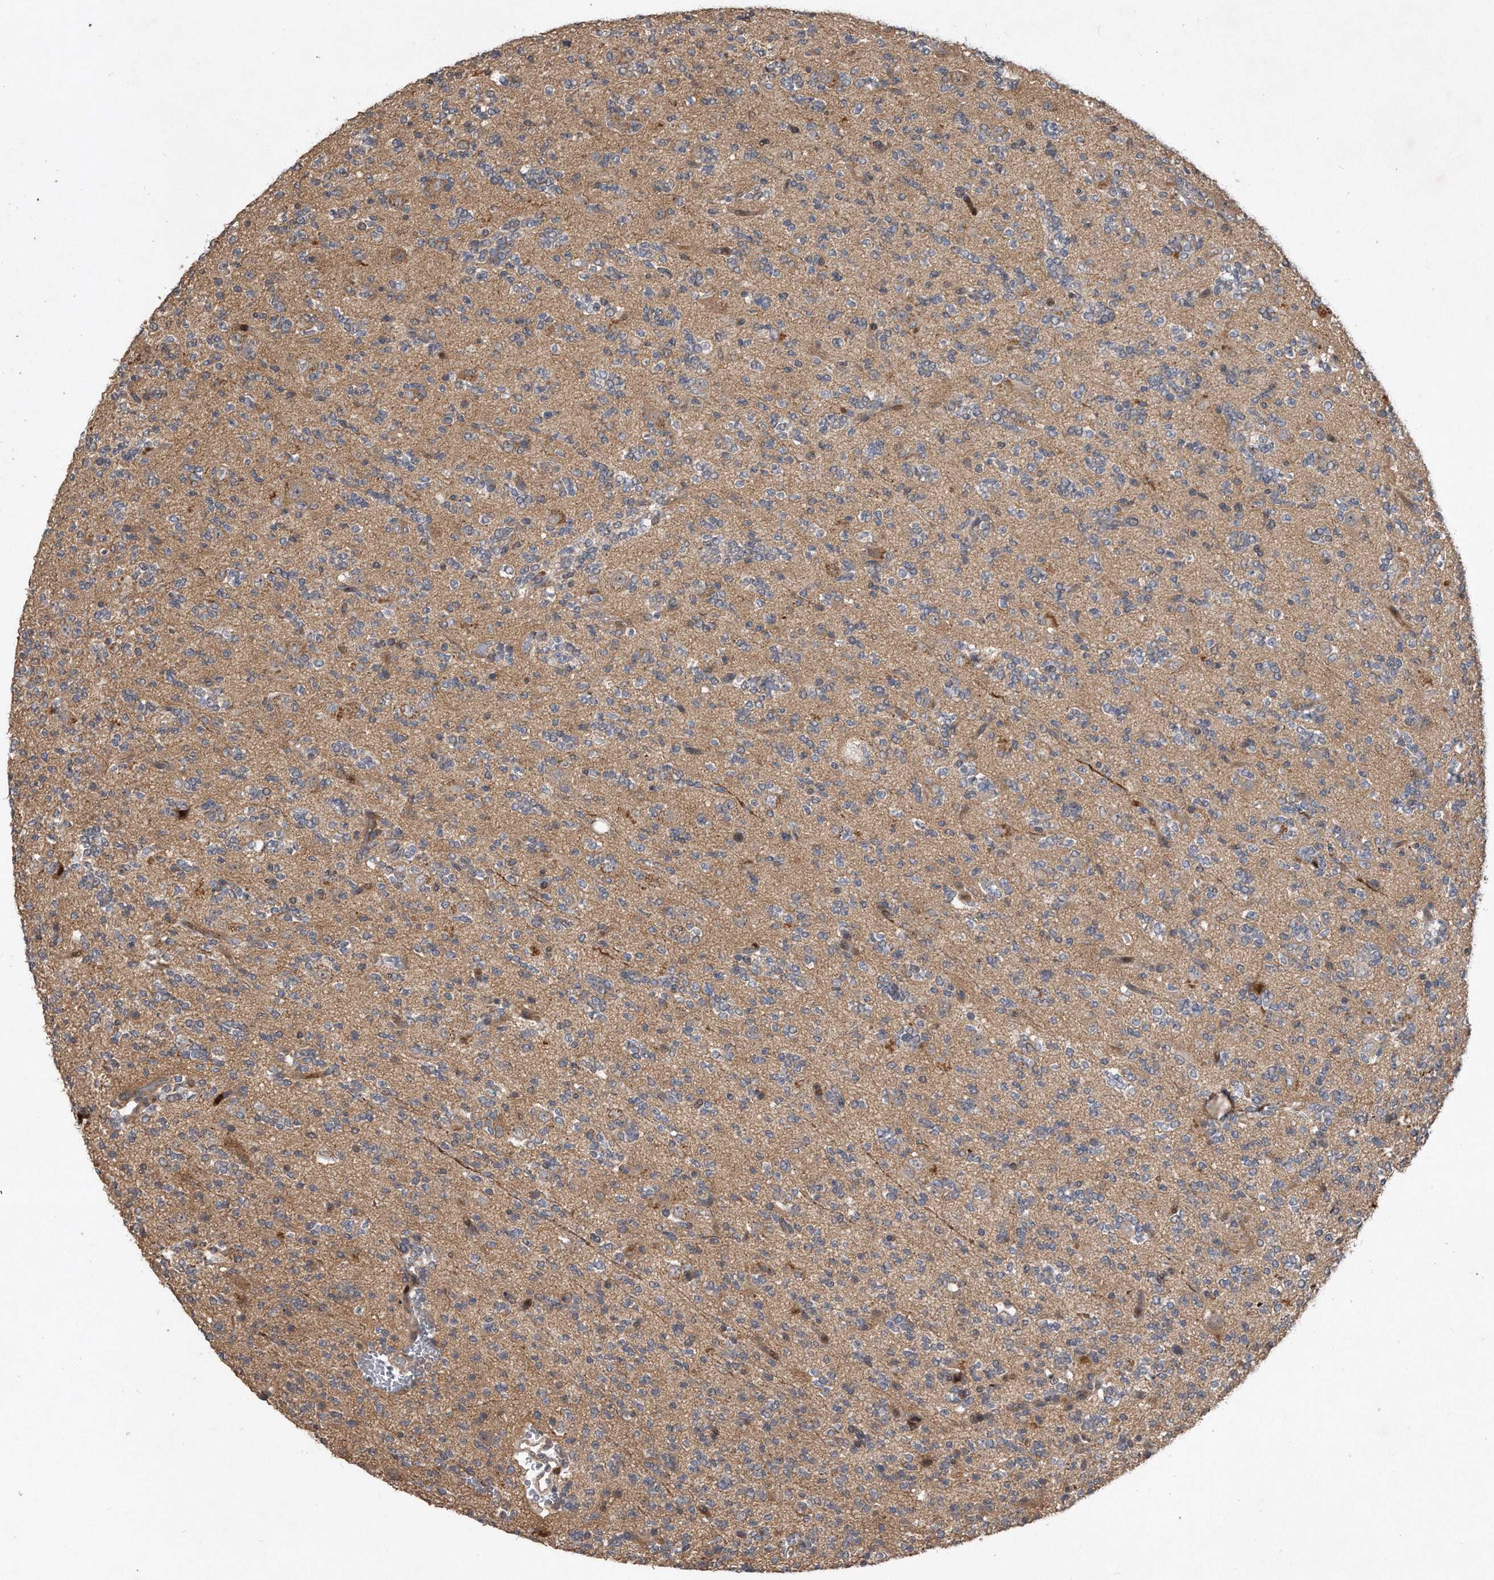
{"staining": {"intensity": "weak", "quantity": "<25%", "location": "cytoplasmic/membranous"}, "tissue": "glioma", "cell_type": "Tumor cells", "image_type": "cancer", "snomed": [{"axis": "morphology", "description": "Glioma, malignant, High grade"}, {"axis": "topography", "description": "Brain"}], "caption": "Immunohistochemical staining of human high-grade glioma (malignant) demonstrates no significant expression in tumor cells.", "gene": "PGBD2", "patient": {"sex": "female", "age": 62}}